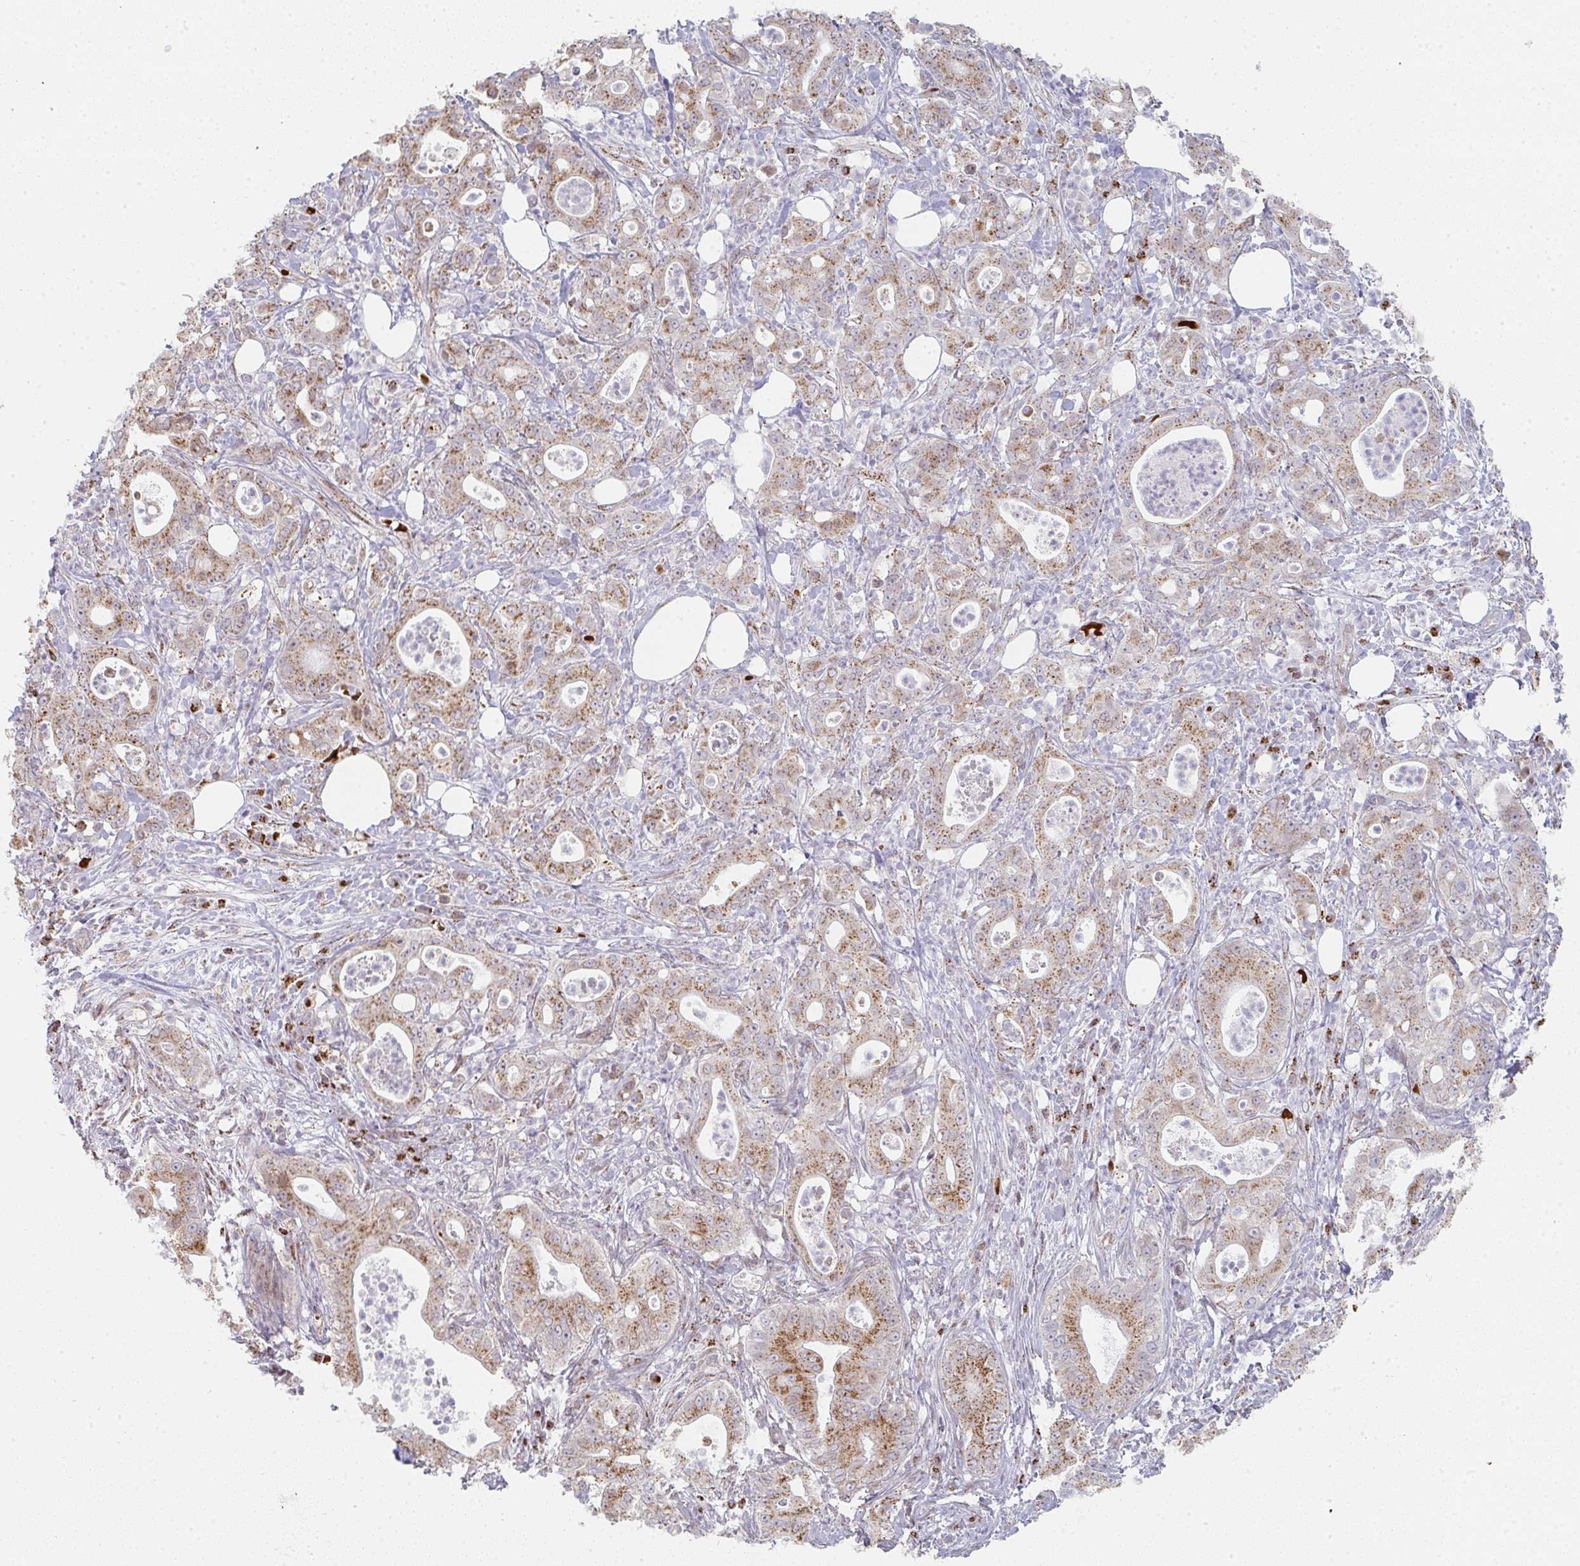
{"staining": {"intensity": "moderate", "quantity": ">75%", "location": "cytoplasmic/membranous"}, "tissue": "pancreatic cancer", "cell_type": "Tumor cells", "image_type": "cancer", "snomed": [{"axis": "morphology", "description": "Adenocarcinoma, NOS"}, {"axis": "topography", "description": "Pancreas"}], "caption": "This image reveals IHC staining of human pancreatic cancer, with medium moderate cytoplasmic/membranous staining in about >75% of tumor cells.", "gene": "ZNF526", "patient": {"sex": "male", "age": 71}}